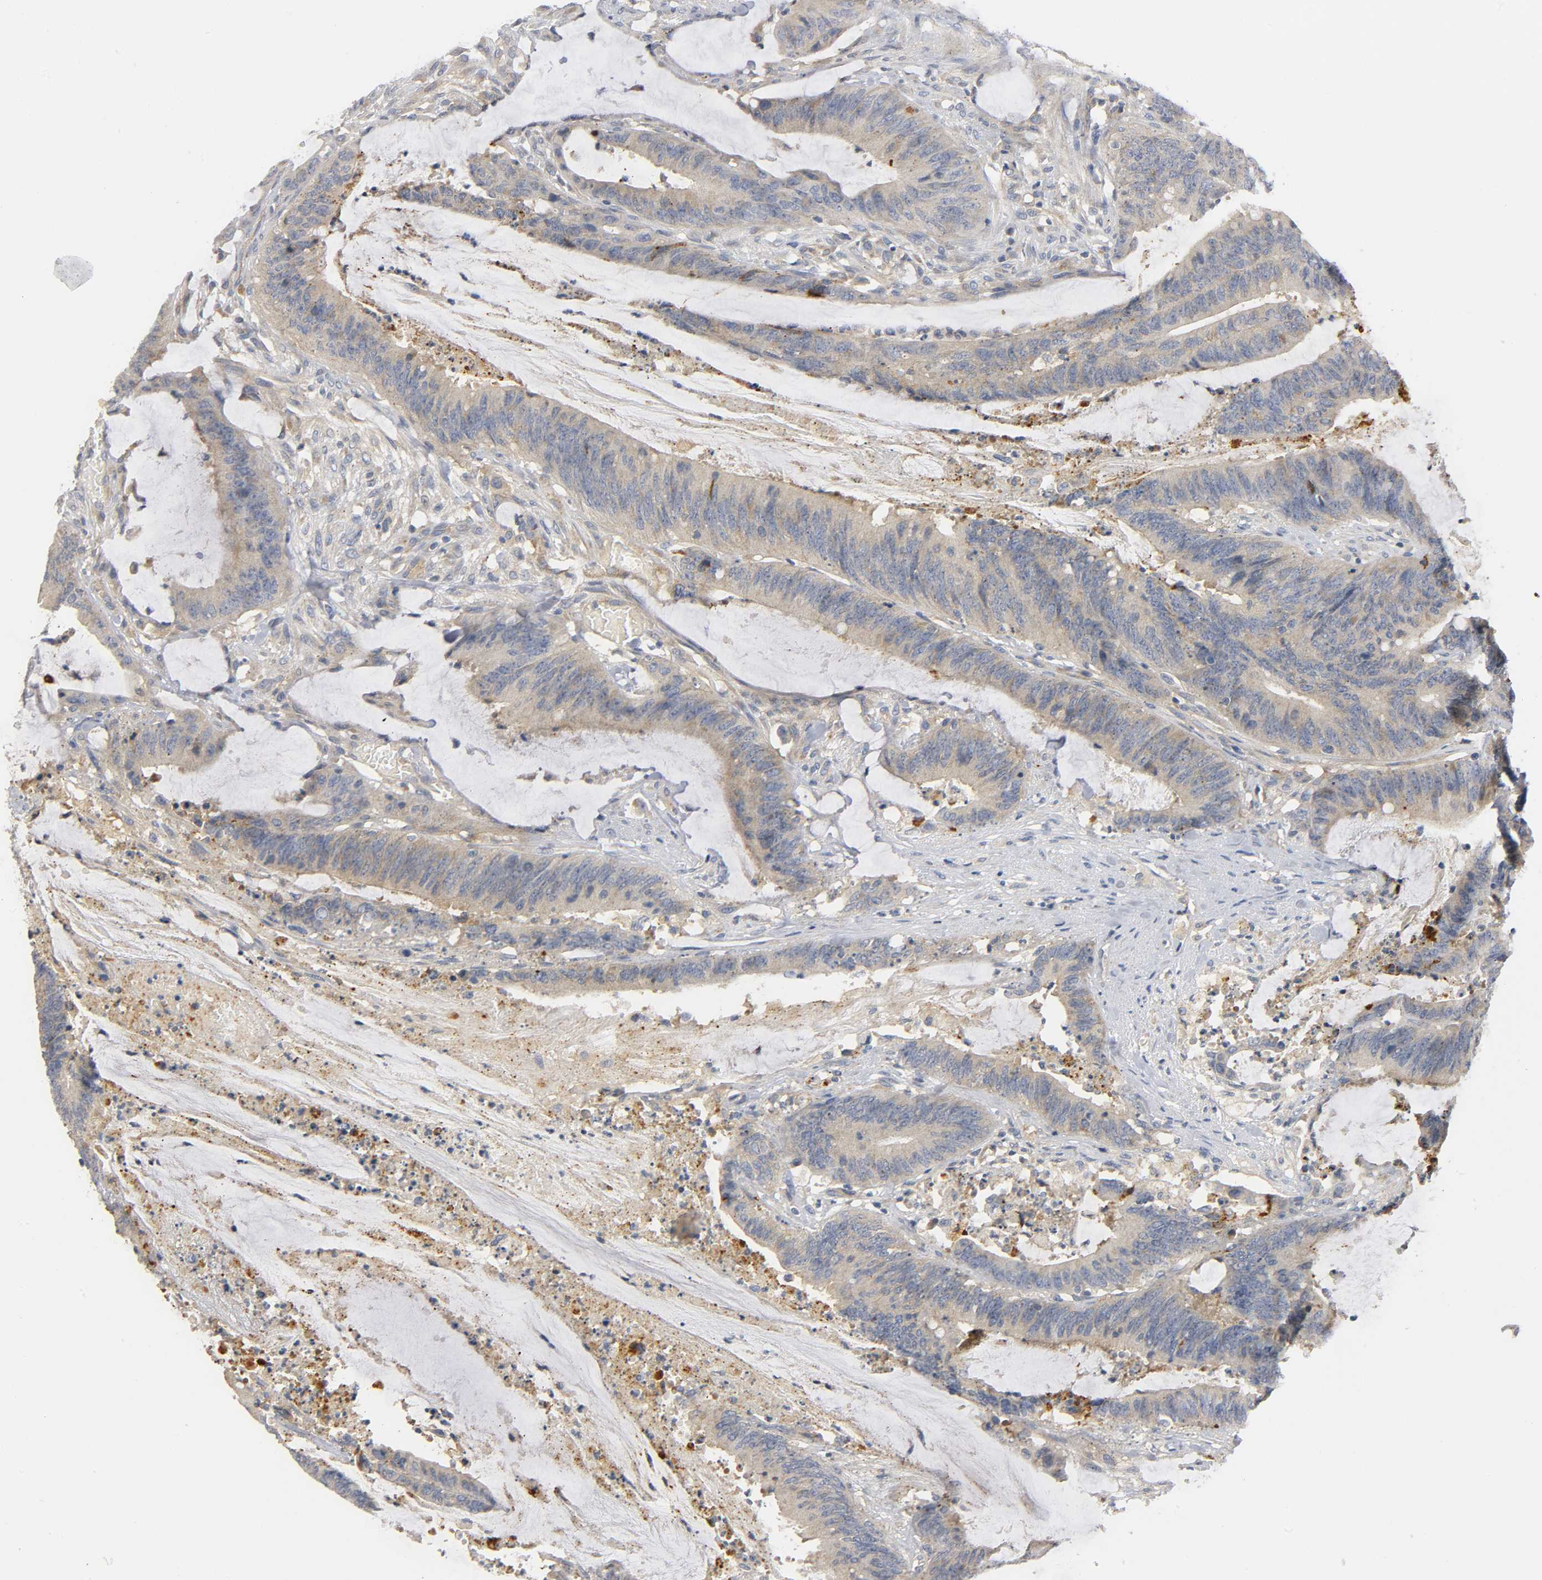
{"staining": {"intensity": "weak", "quantity": ">75%", "location": "cytoplasmic/membranous"}, "tissue": "colorectal cancer", "cell_type": "Tumor cells", "image_type": "cancer", "snomed": [{"axis": "morphology", "description": "Adenocarcinoma, NOS"}, {"axis": "topography", "description": "Rectum"}], "caption": "A histopathology image of human colorectal cancer stained for a protein displays weak cytoplasmic/membranous brown staining in tumor cells.", "gene": "HDAC6", "patient": {"sex": "female", "age": 66}}